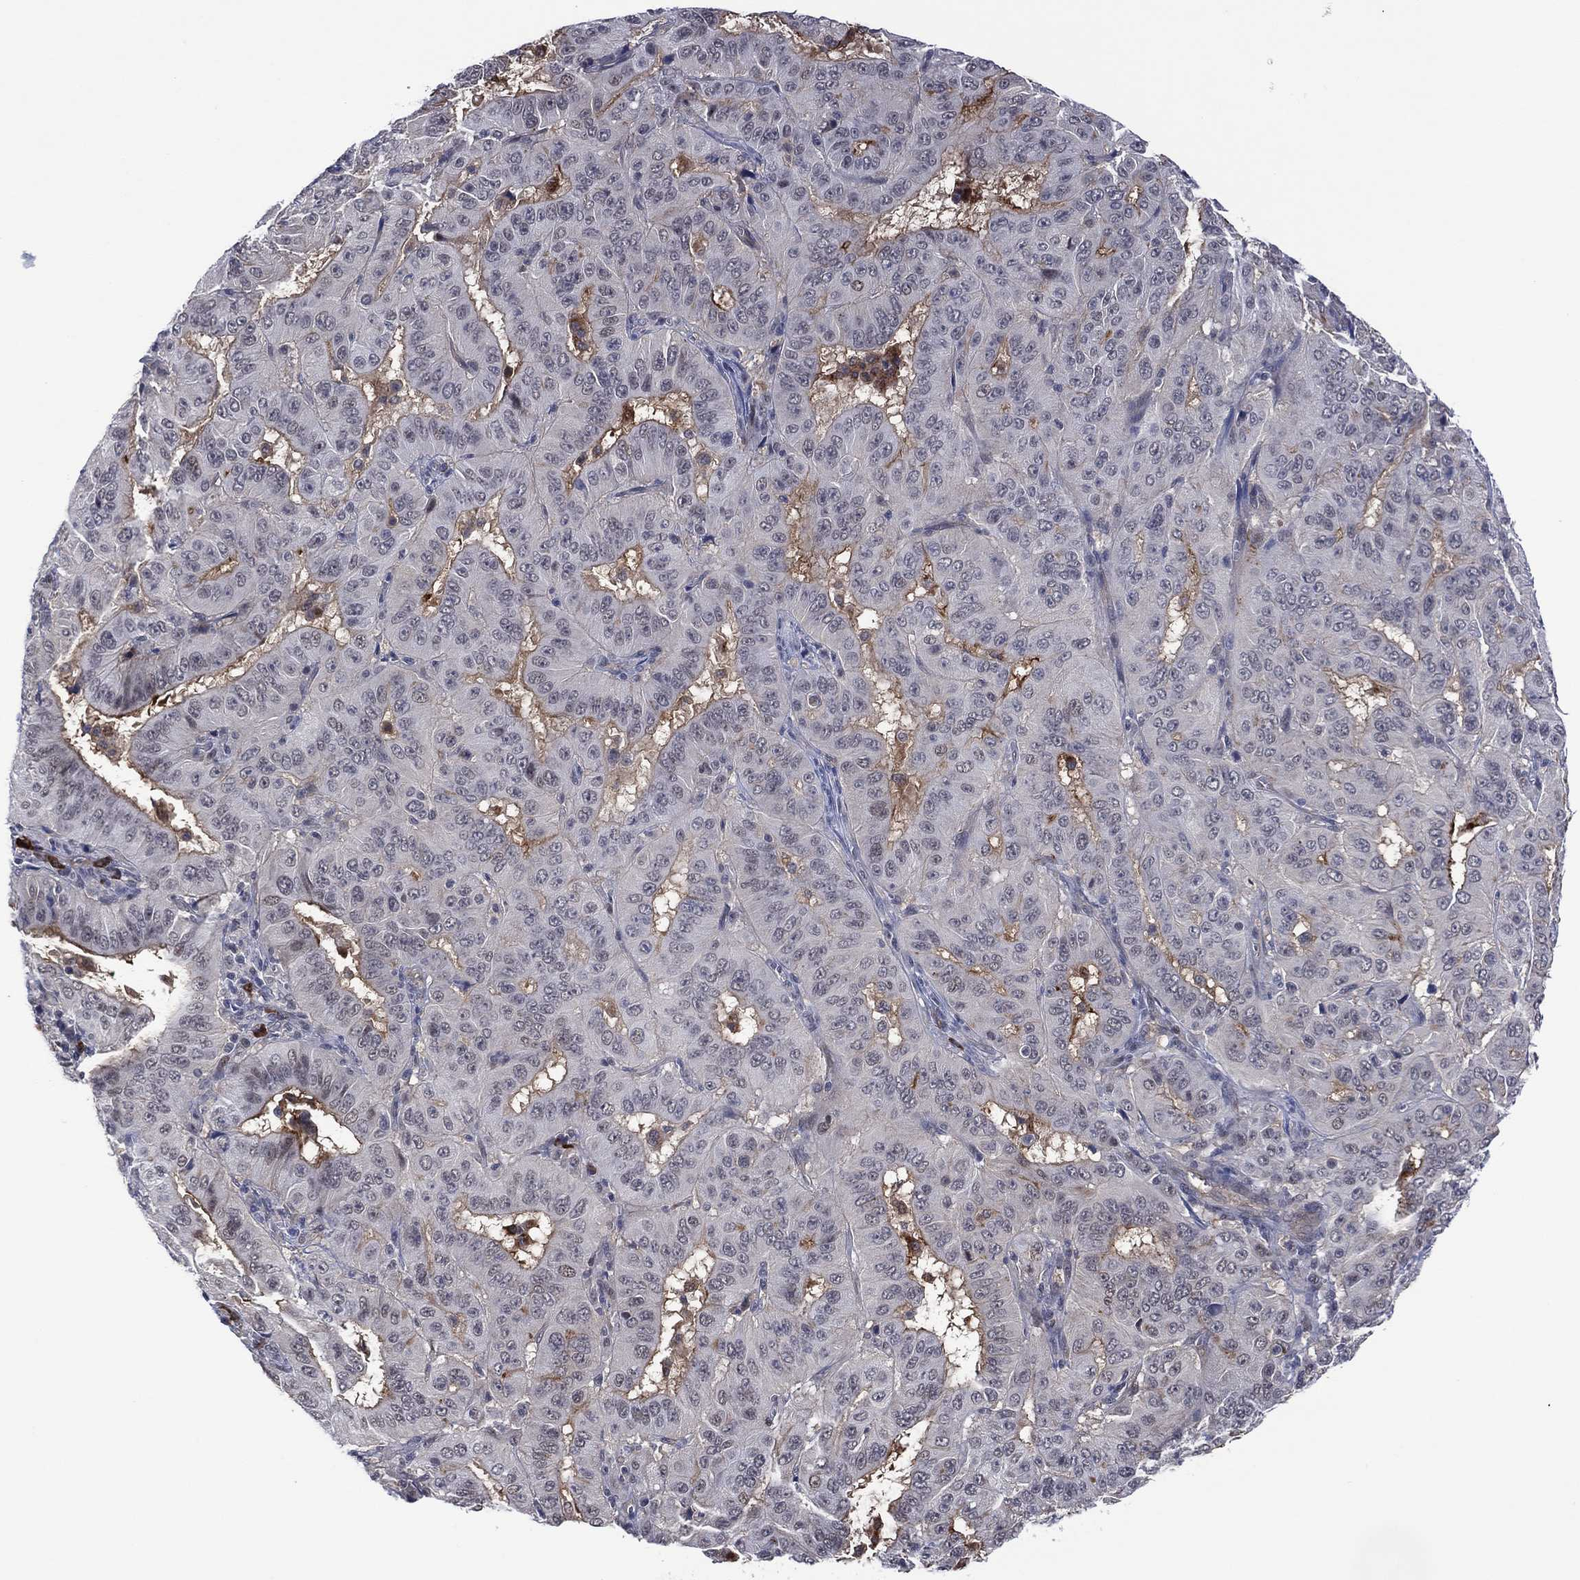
{"staining": {"intensity": "weak", "quantity": "25%-75%", "location": "cytoplasmic/membranous"}, "tissue": "pancreatic cancer", "cell_type": "Tumor cells", "image_type": "cancer", "snomed": [{"axis": "morphology", "description": "Adenocarcinoma, NOS"}, {"axis": "topography", "description": "Pancreas"}], "caption": "Pancreatic cancer stained with DAB (3,3'-diaminobenzidine) immunohistochemistry (IHC) shows low levels of weak cytoplasmic/membranous positivity in approximately 25%-75% of tumor cells.", "gene": "DPP4", "patient": {"sex": "male", "age": 63}}